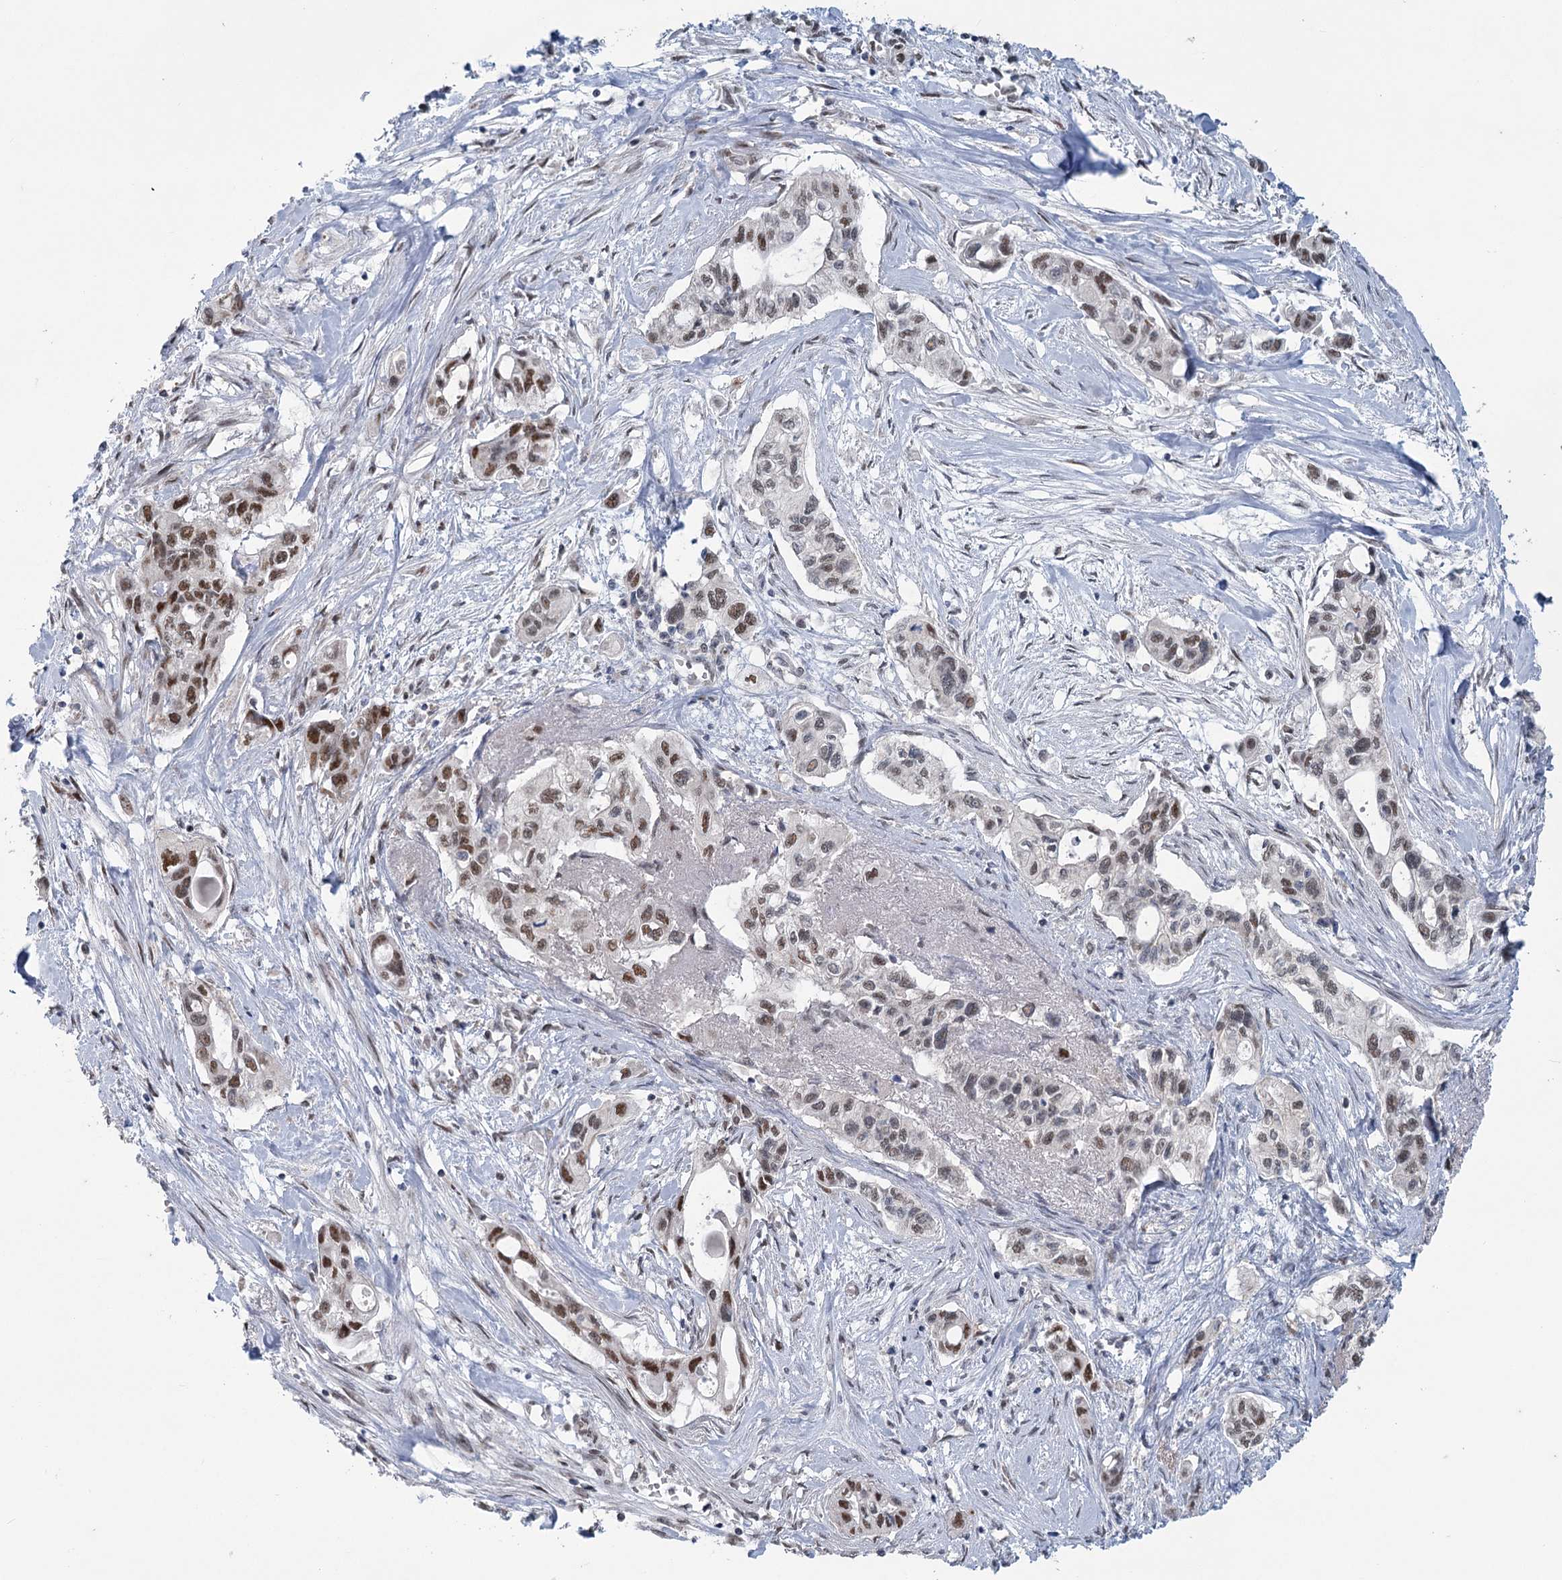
{"staining": {"intensity": "moderate", "quantity": ">75%", "location": "nuclear"}, "tissue": "pancreatic cancer", "cell_type": "Tumor cells", "image_type": "cancer", "snomed": [{"axis": "morphology", "description": "Adenocarcinoma, NOS"}, {"axis": "topography", "description": "Pancreas"}], "caption": "Human pancreatic cancer stained for a protein (brown) displays moderate nuclear positive expression in about >75% of tumor cells.", "gene": "MTG1", "patient": {"sex": "male", "age": 75}}